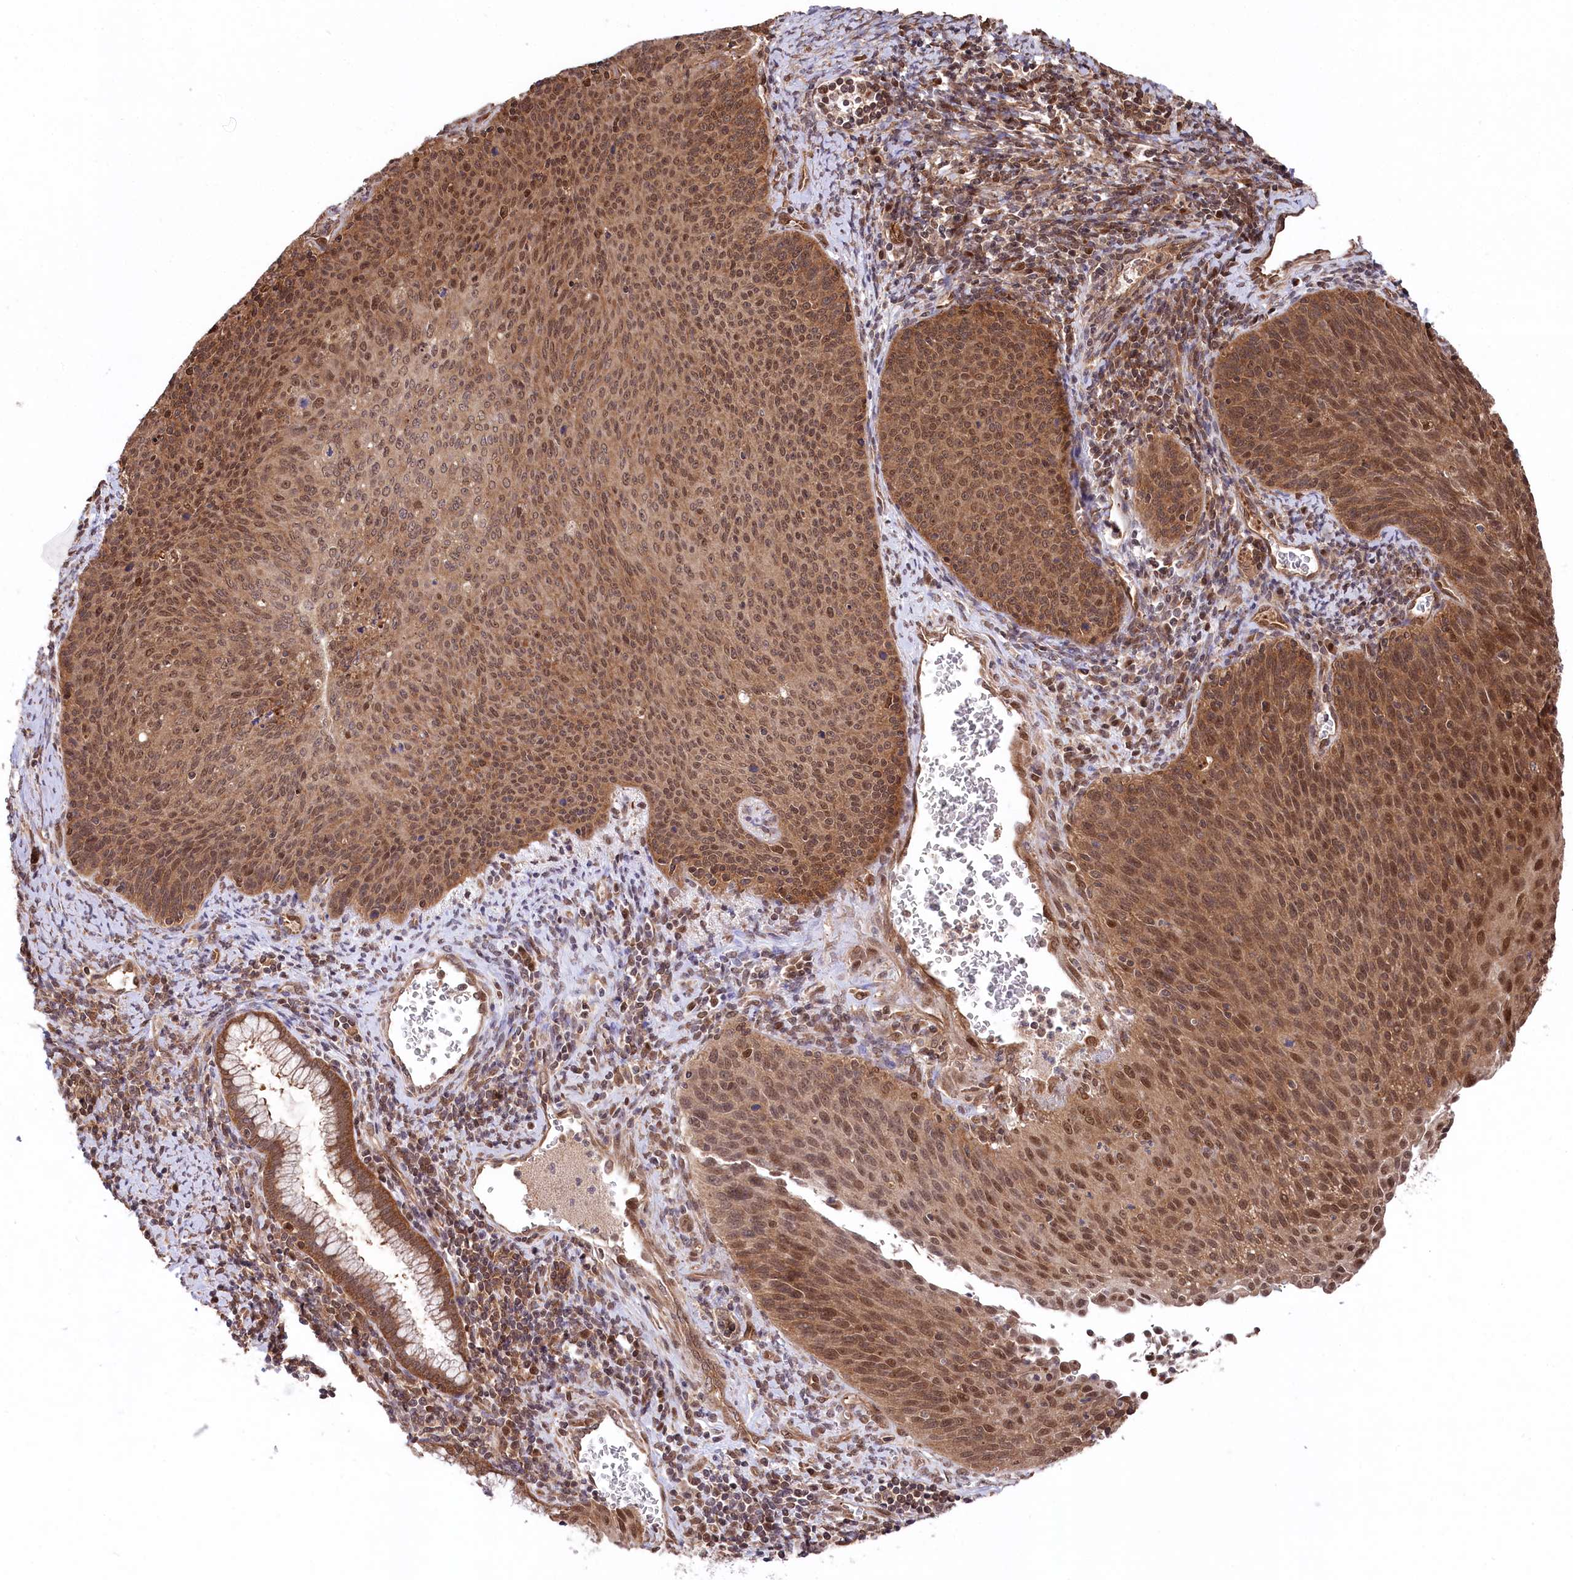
{"staining": {"intensity": "strong", "quantity": ">75%", "location": "cytoplasmic/membranous,nuclear"}, "tissue": "cervical cancer", "cell_type": "Tumor cells", "image_type": "cancer", "snomed": [{"axis": "morphology", "description": "Squamous cell carcinoma, NOS"}, {"axis": "topography", "description": "Cervix"}], "caption": "Protein expression analysis of cervical squamous cell carcinoma demonstrates strong cytoplasmic/membranous and nuclear expression in about >75% of tumor cells.", "gene": "PSMA1", "patient": {"sex": "female", "age": 55}}